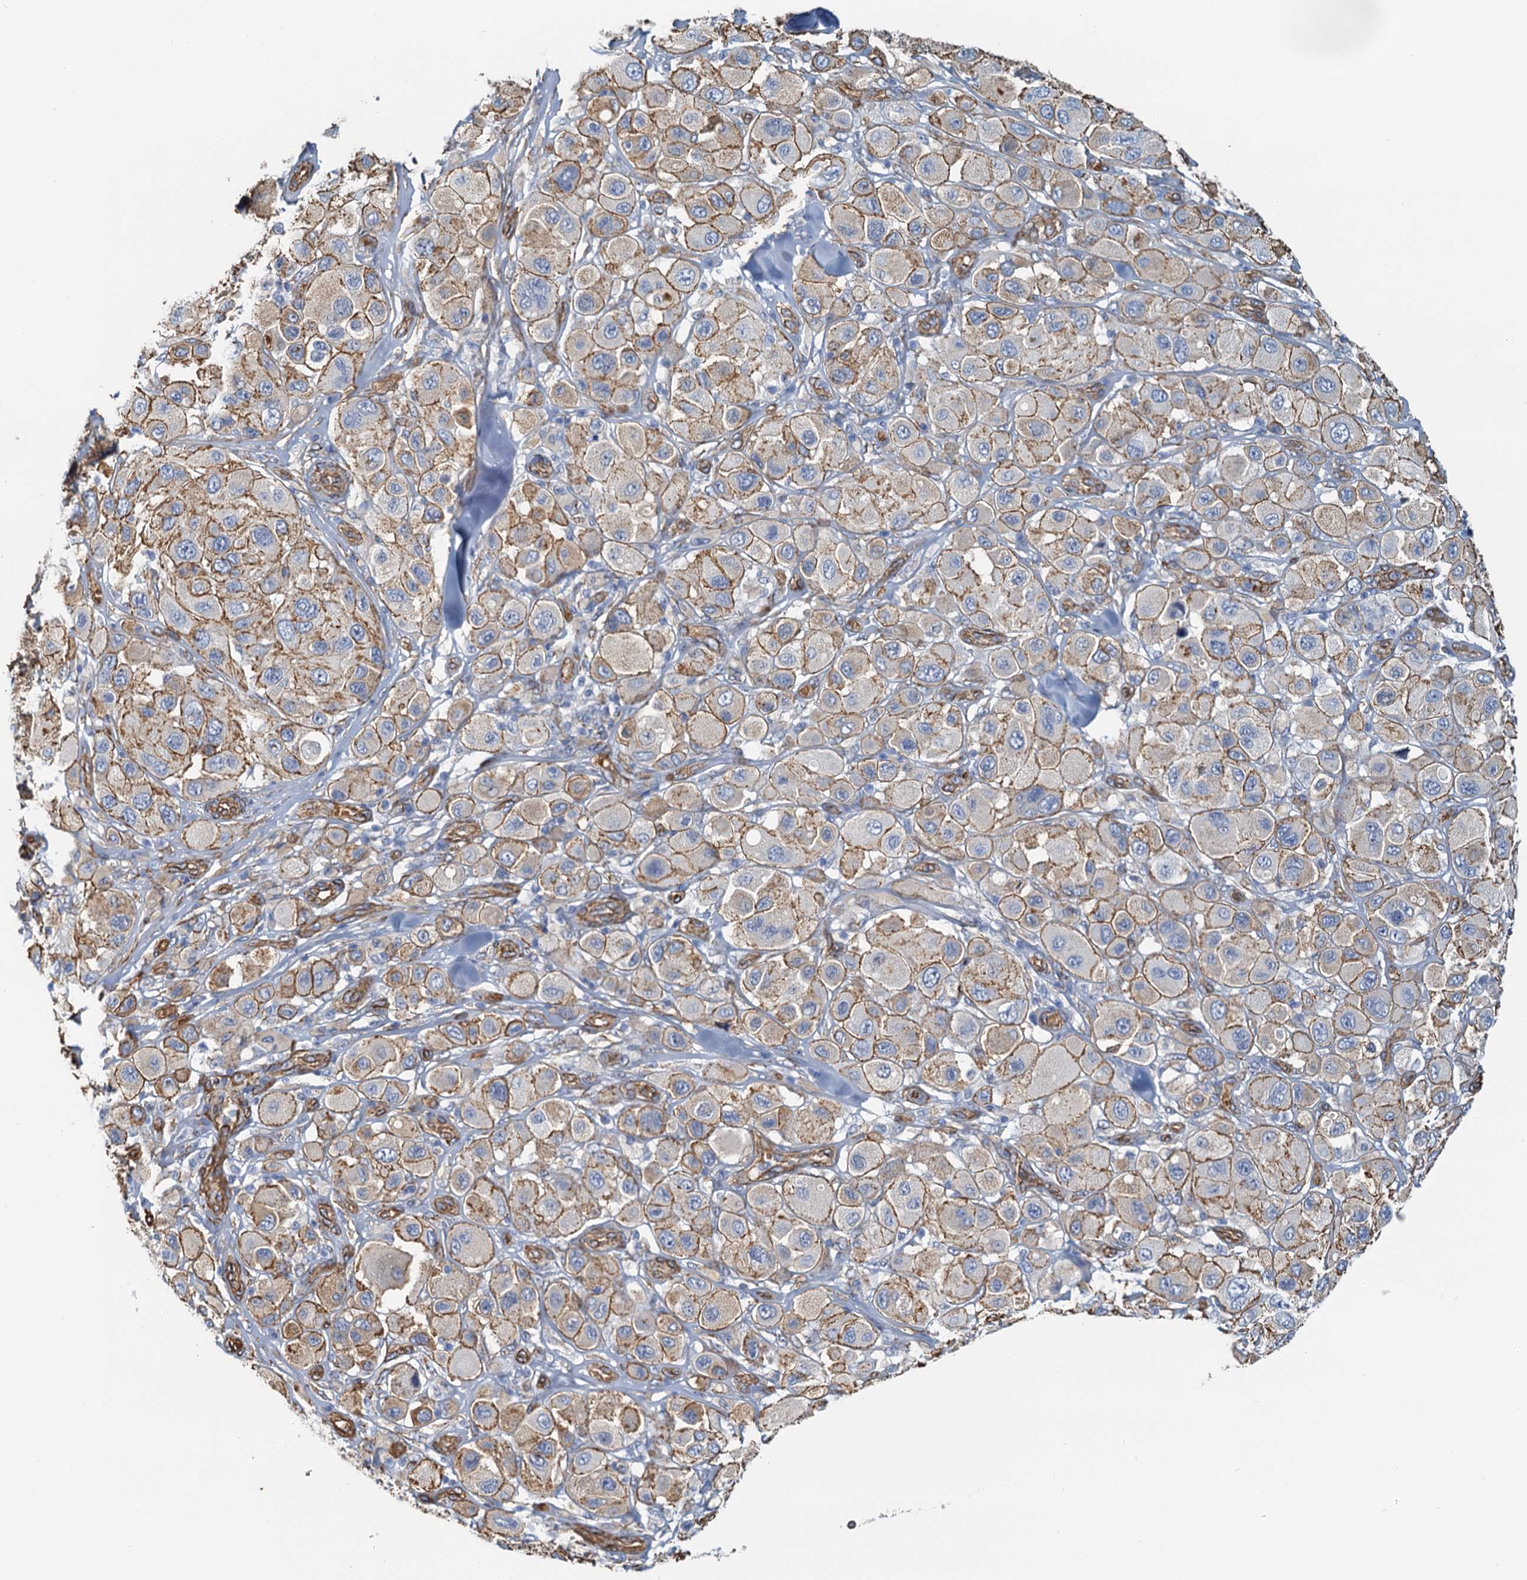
{"staining": {"intensity": "moderate", "quantity": ">75%", "location": "cytoplasmic/membranous"}, "tissue": "melanoma", "cell_type": "Tumor cells", "image_type": "cancer", "snomed": [{"axis": "morphology", "description": "Malignant melanoma, Metastatic site"}, {"axis": "topography", "description": "Skin"}], "caption": "Protein expression analysis of malignant melanoma (metastatic site) displays moderate cytoplasmic/membranous expression in about >75% of tumor cells. (Stains: DAB in brown, nuclei in blue, Microscopy: brightfield microscopy at high magnification).", "gene": "DGKG", "patient": {"sex": "male", "age": 41}}